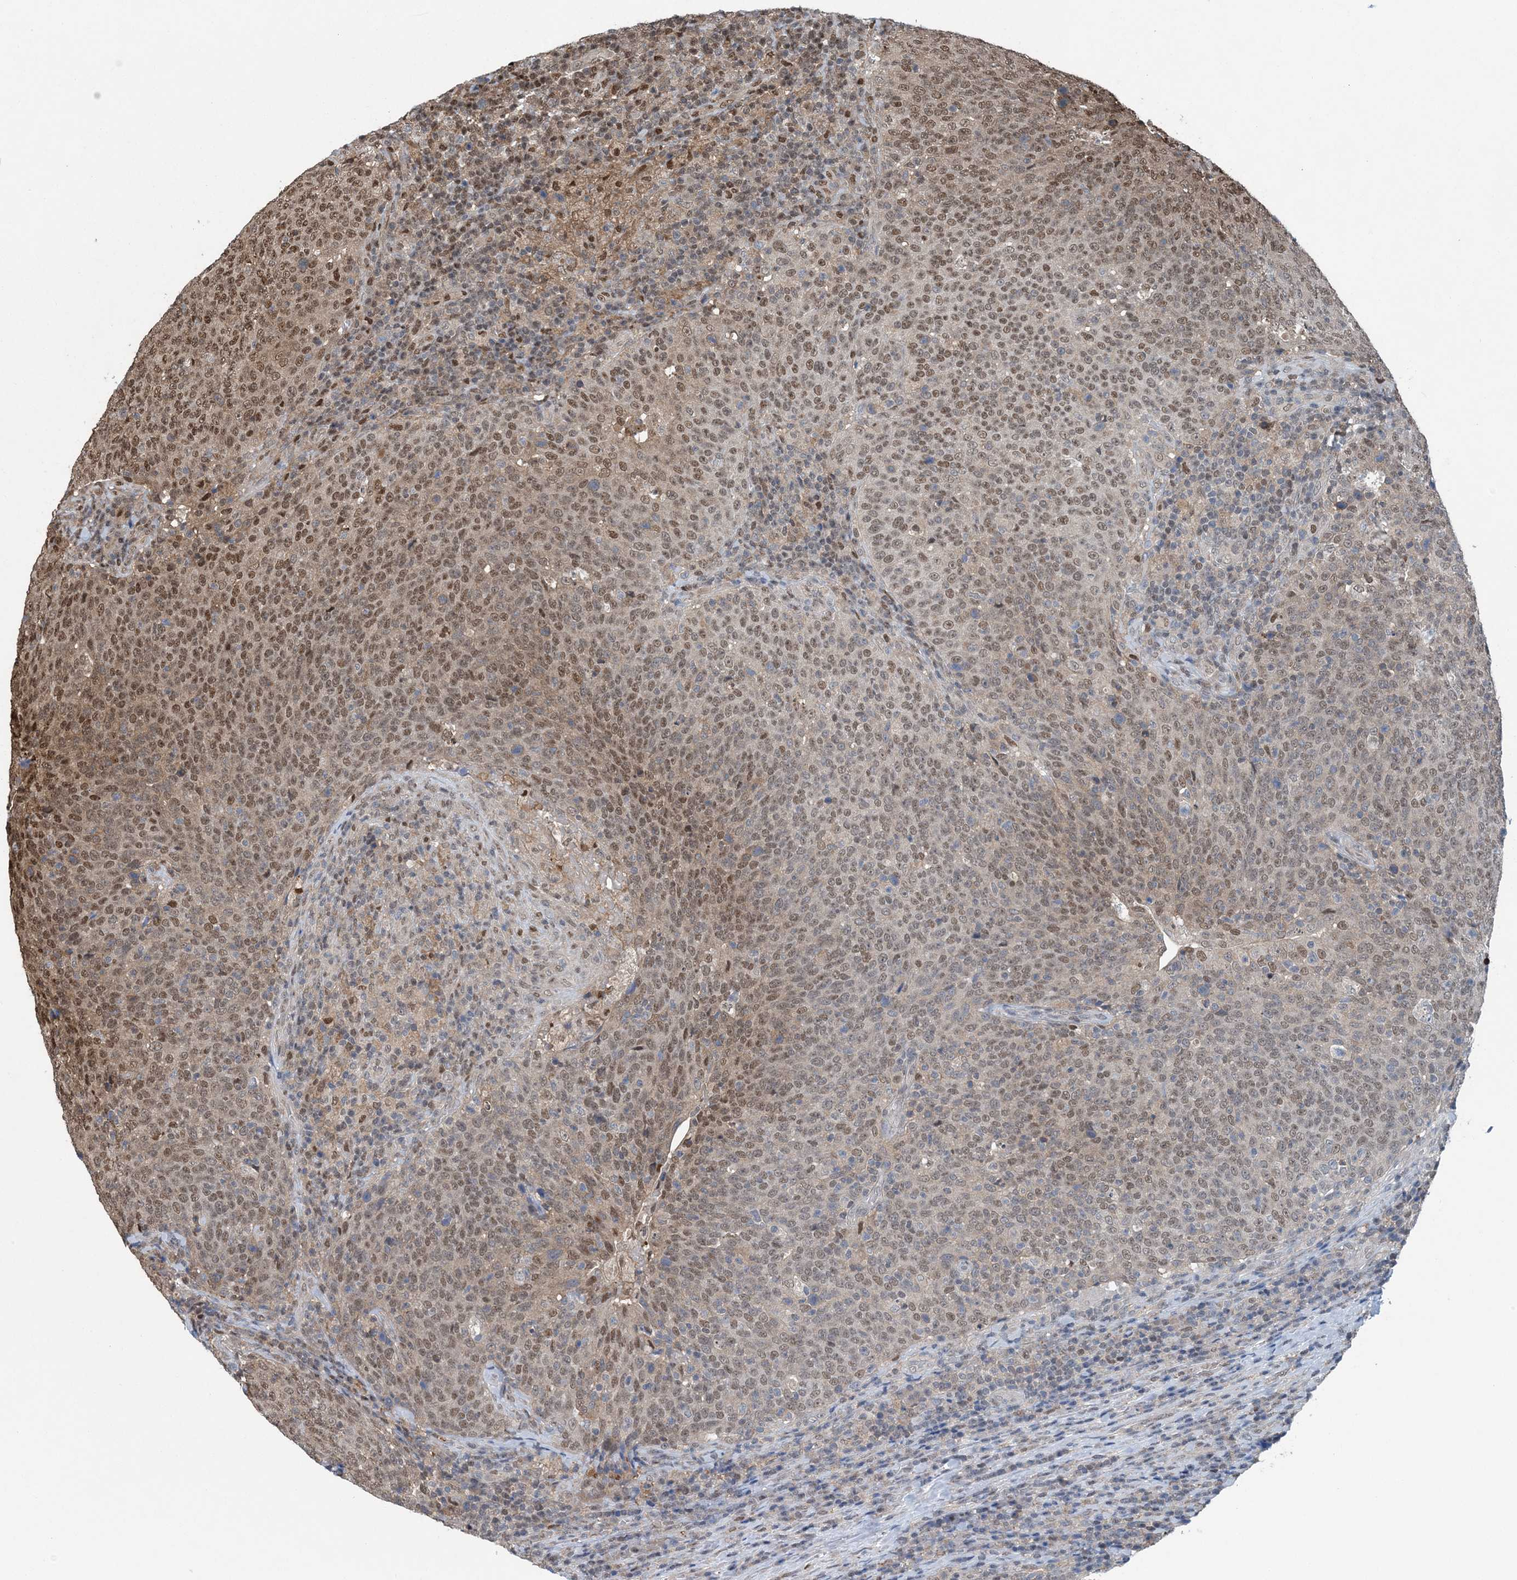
{"staining": {"intensity": "moderate", "quantity": ">75%", "location": "nuclear"}, "tissue": "head and neck cancer", "cell_type": "Tumor cells", "image_type": "cancer", "snomed": [{"axis": "morphology", "description": "Squamous cell carcinoma, NOS"}, {"axis": "morphology", "description": "Squamous cell carcinoma, metastatic, NOS"}, {"axis": "topography", "description": "Lymph node"}, {"axis": "topography", "description": "Head-Neck"}], "caption": "An immunohistochemistry (IHC) histopathology image of neoplastic tissue is shown. Protein staining in brown highlights moderate nuclear positivity in head and neck cancer (squamous cell carcinoma) within tumor cells. The staining was performed using DAB (3,3'-diaminobenzidine) to visualize the protein expression in brown, while the nuclei were stained in blue with hematoxylin (Magnification: 20x).", "gene": "HIKESHI", "patient": {"sex": "male", "age": 62}}